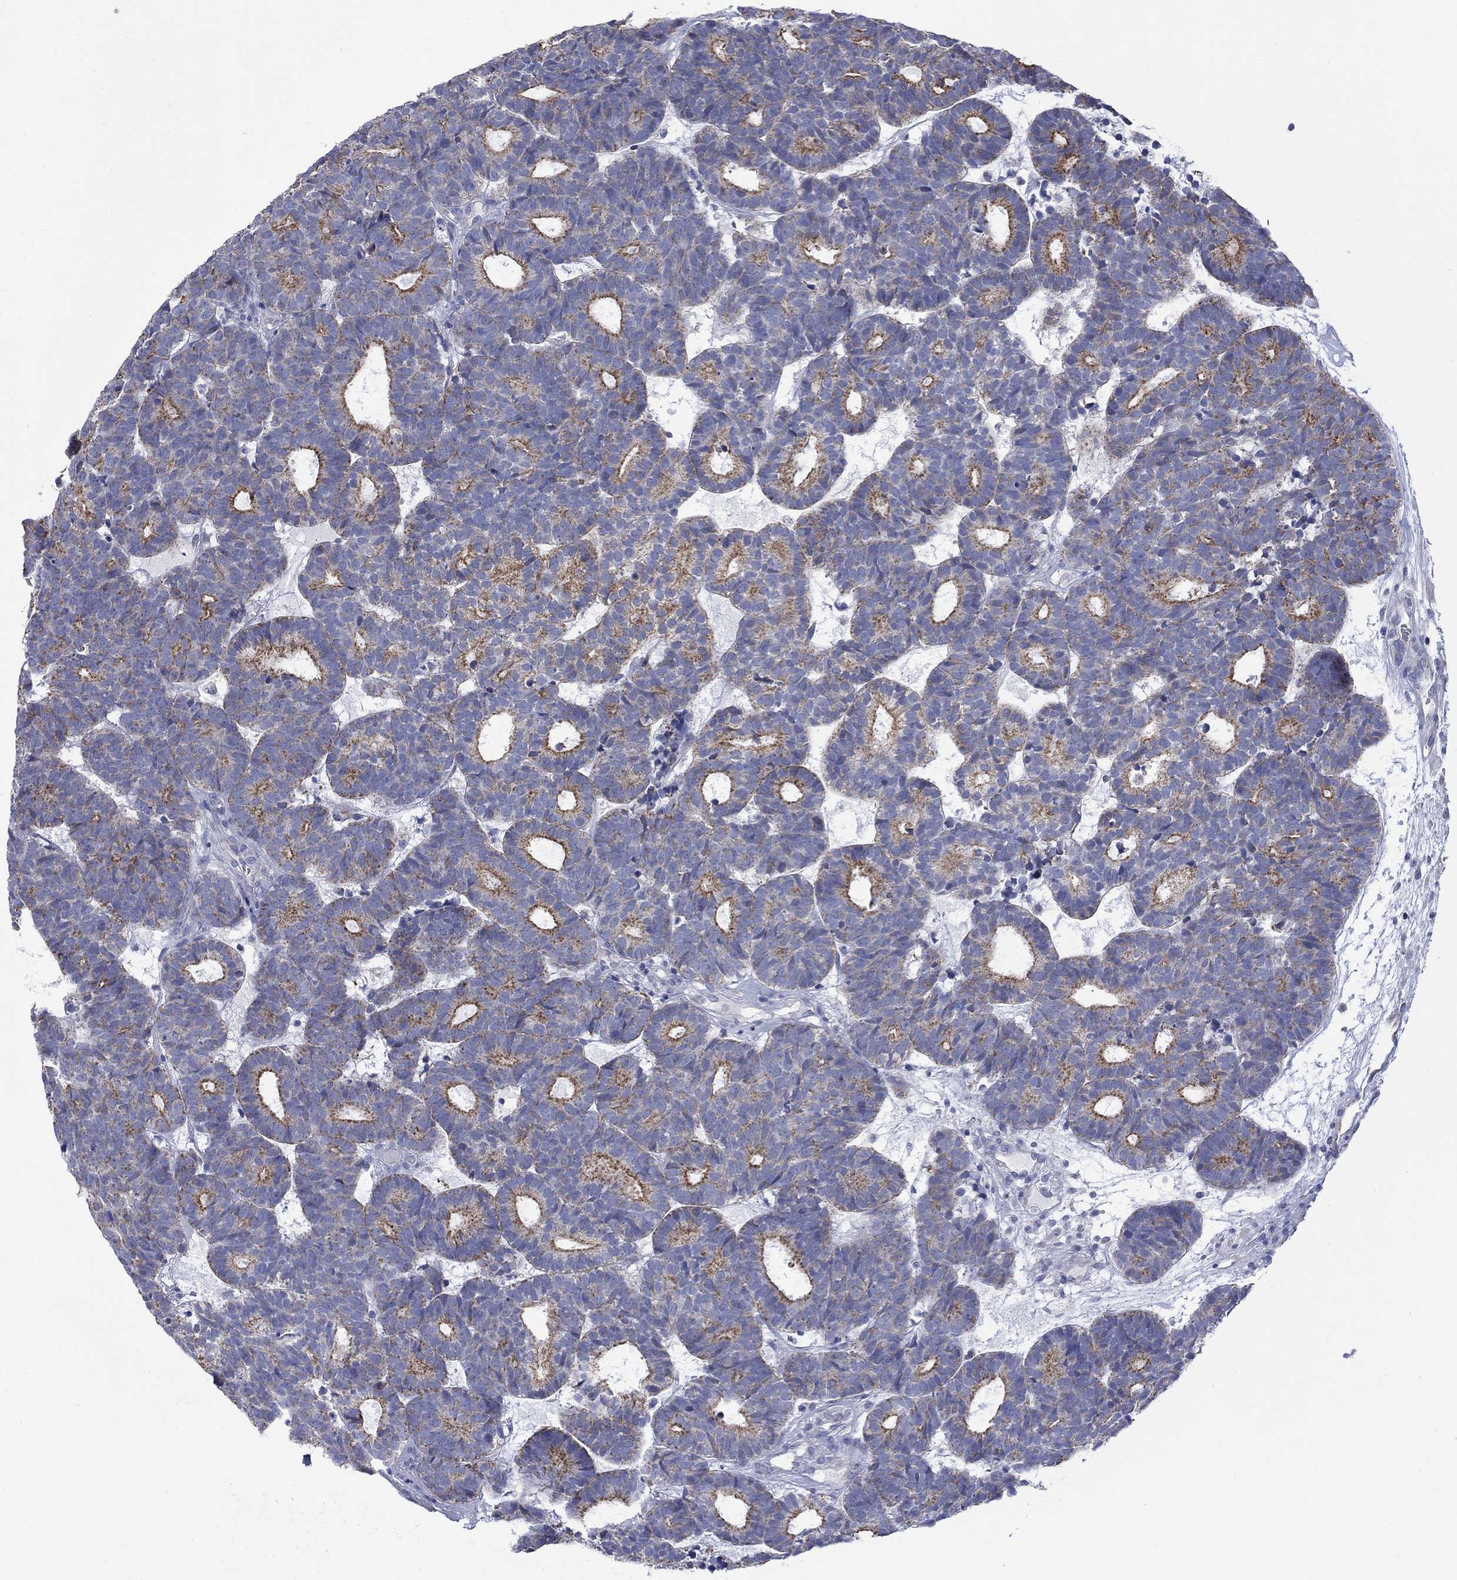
{"staining": {"intensity": "strong", "quantity": "25%-75%", "location": "cytoplasmic/membranous"}, "tissue": "head and neck cancer", "cell_type": "Tumor cells", "image_type": "cancer", "snomed": [{"axis": "morphology", "description": "Adenocarcinoma, NOS"}, {"axis": "topography", "description": "Head-Neck"}], "caption": "Protein expression analysis of head and neck adenocarcinoma reveals strong cytoplasmic/membranous positivity in approximately 25%-75% of tumor cells.", "gene": "CISD1", "patient": {"sex": "female", "age": 81}}